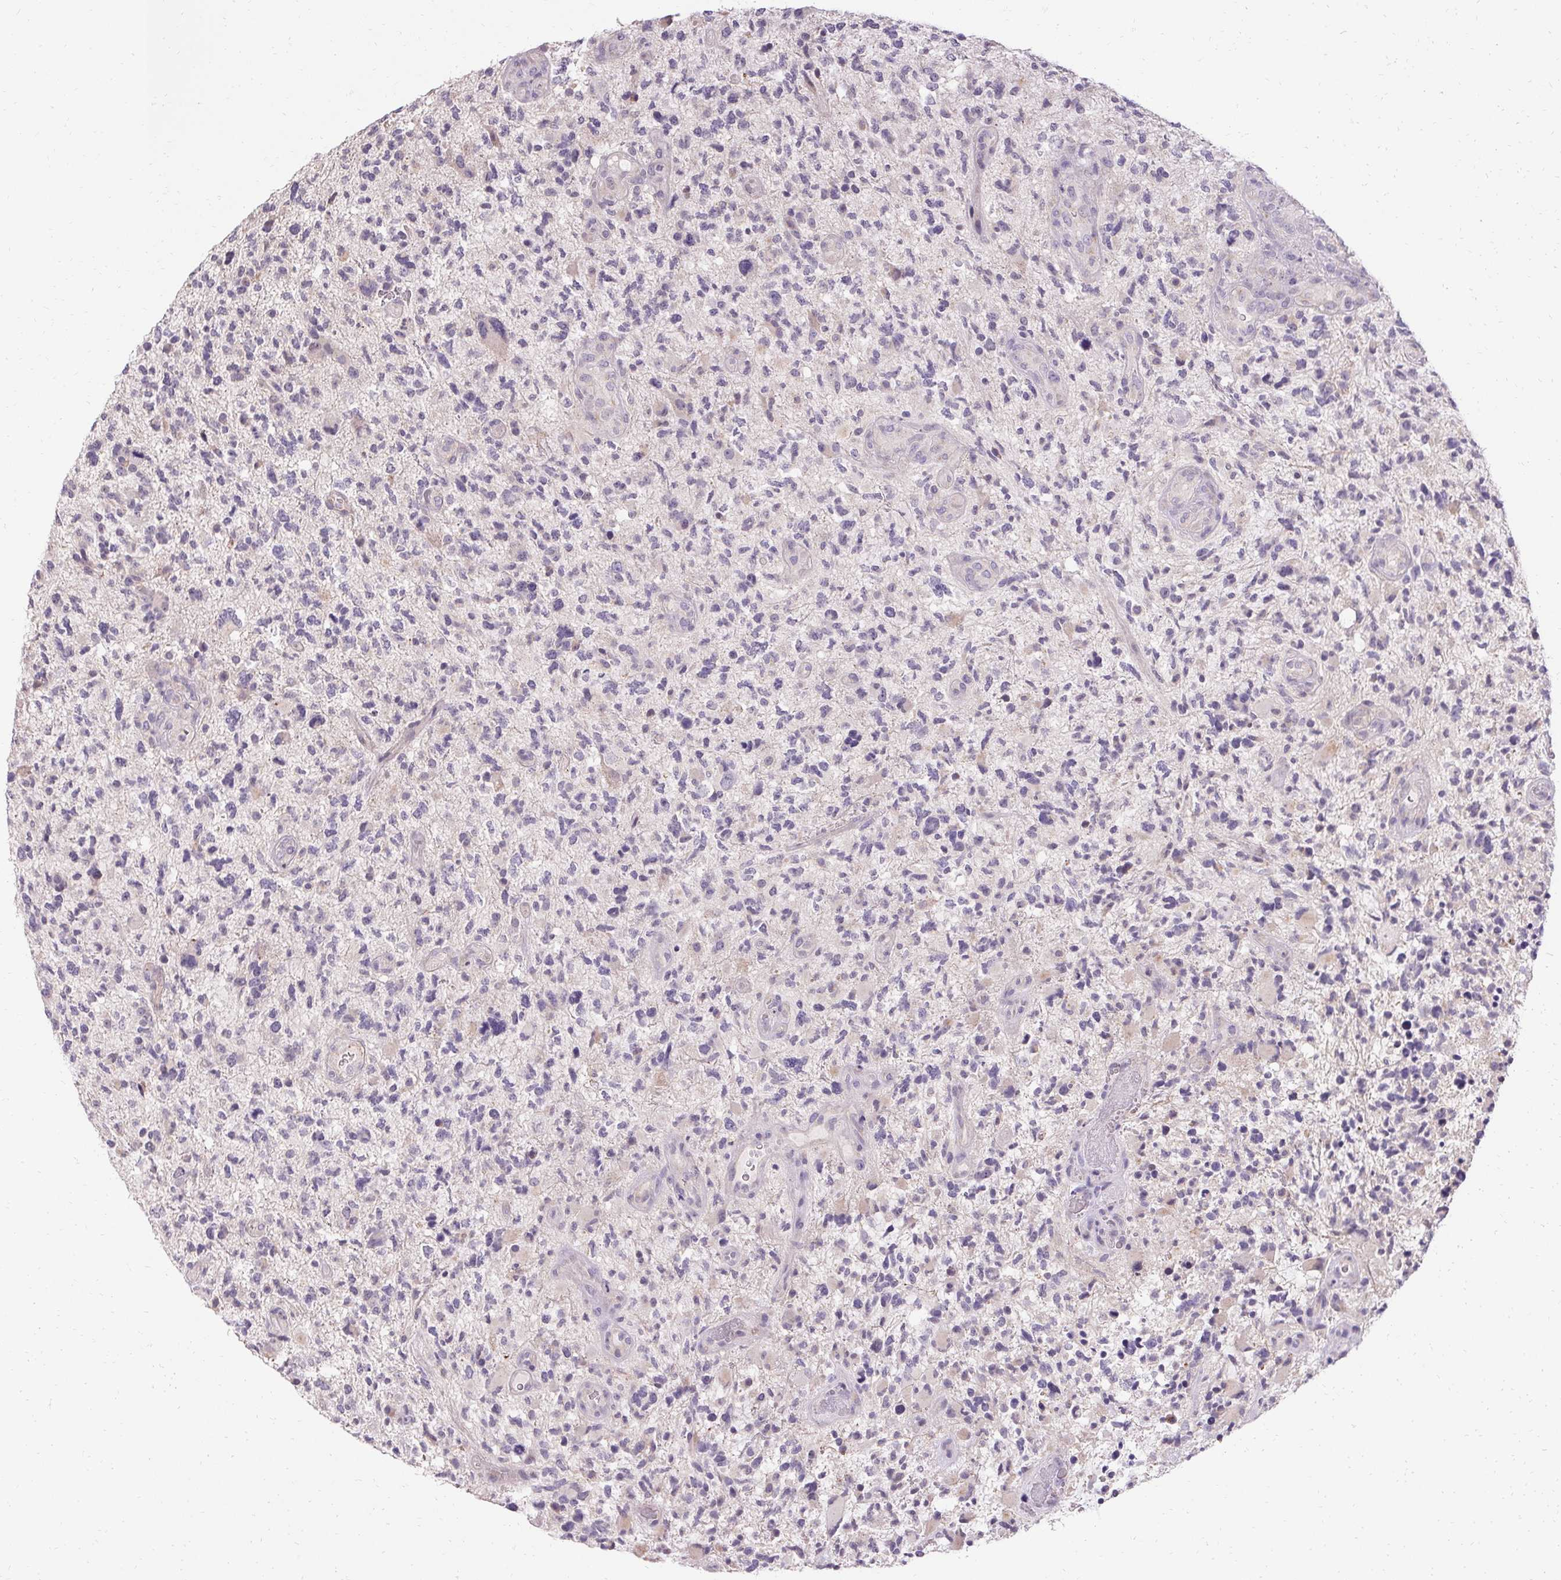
{"staining": {"intensity": "negative", "quantity": "none", "location": "none"}, "tissue": "glioma", "cell_type": "Tumor cells", "image_type": "cancer", "snomed": [{"axis": "morphology", "description": "Glioma, malignant, High grade"}, {"axis": "topography", "description": "Brain"}], "caption": "An immunohistochemistry photomicrograph of glioma is shown. There is no staining in tumor cells of glioma. (DAB (3,3'-diaminobenzidine) immunohistochemistry with hematoxylin counter stain).", "gene": "HSD17B3", "patient": {"sex": "female", "age": 71}}